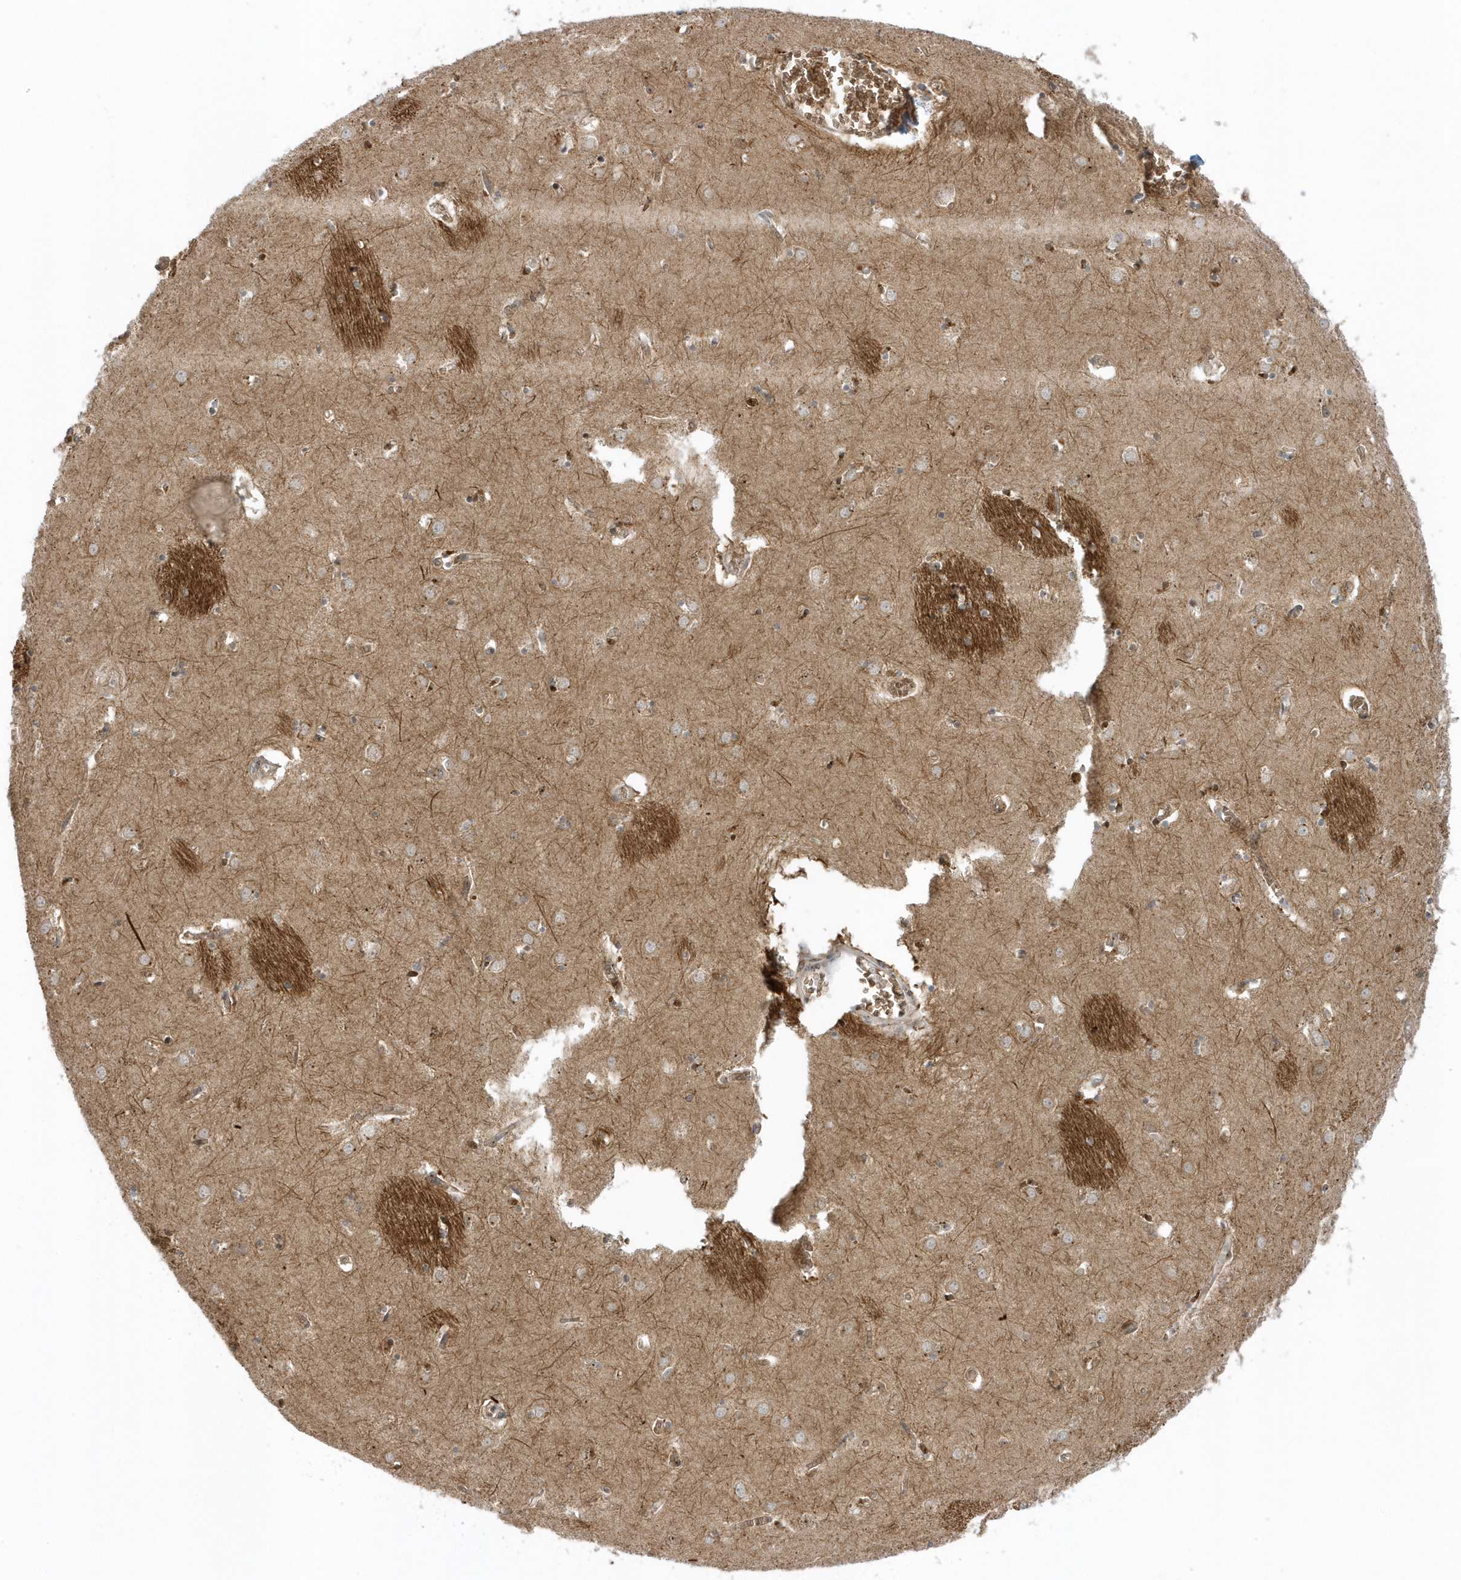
{"staining": {"intensity": "weak", "quantity": "<25%", "location": "cytoplasmic/membranous"}, "tissue": "caudate", "cell_type": "Glial cells", "image_type": "normal", "snomed": [{"axis": "morphology", "description": "Normal tissue, NOS"}, {"axis": "topography", "description": "Lateral ventricle wall"}], "caption": "The micrograph shows no significant staining in glial cells of caudate. The staining is performed using DAB (3,3'-diaminobenzidine) brown chromogen with nuclei counter-stained in using hematoxylin.", "gene": "RPP40", "patient": {"sex": "male", "age": 70}}